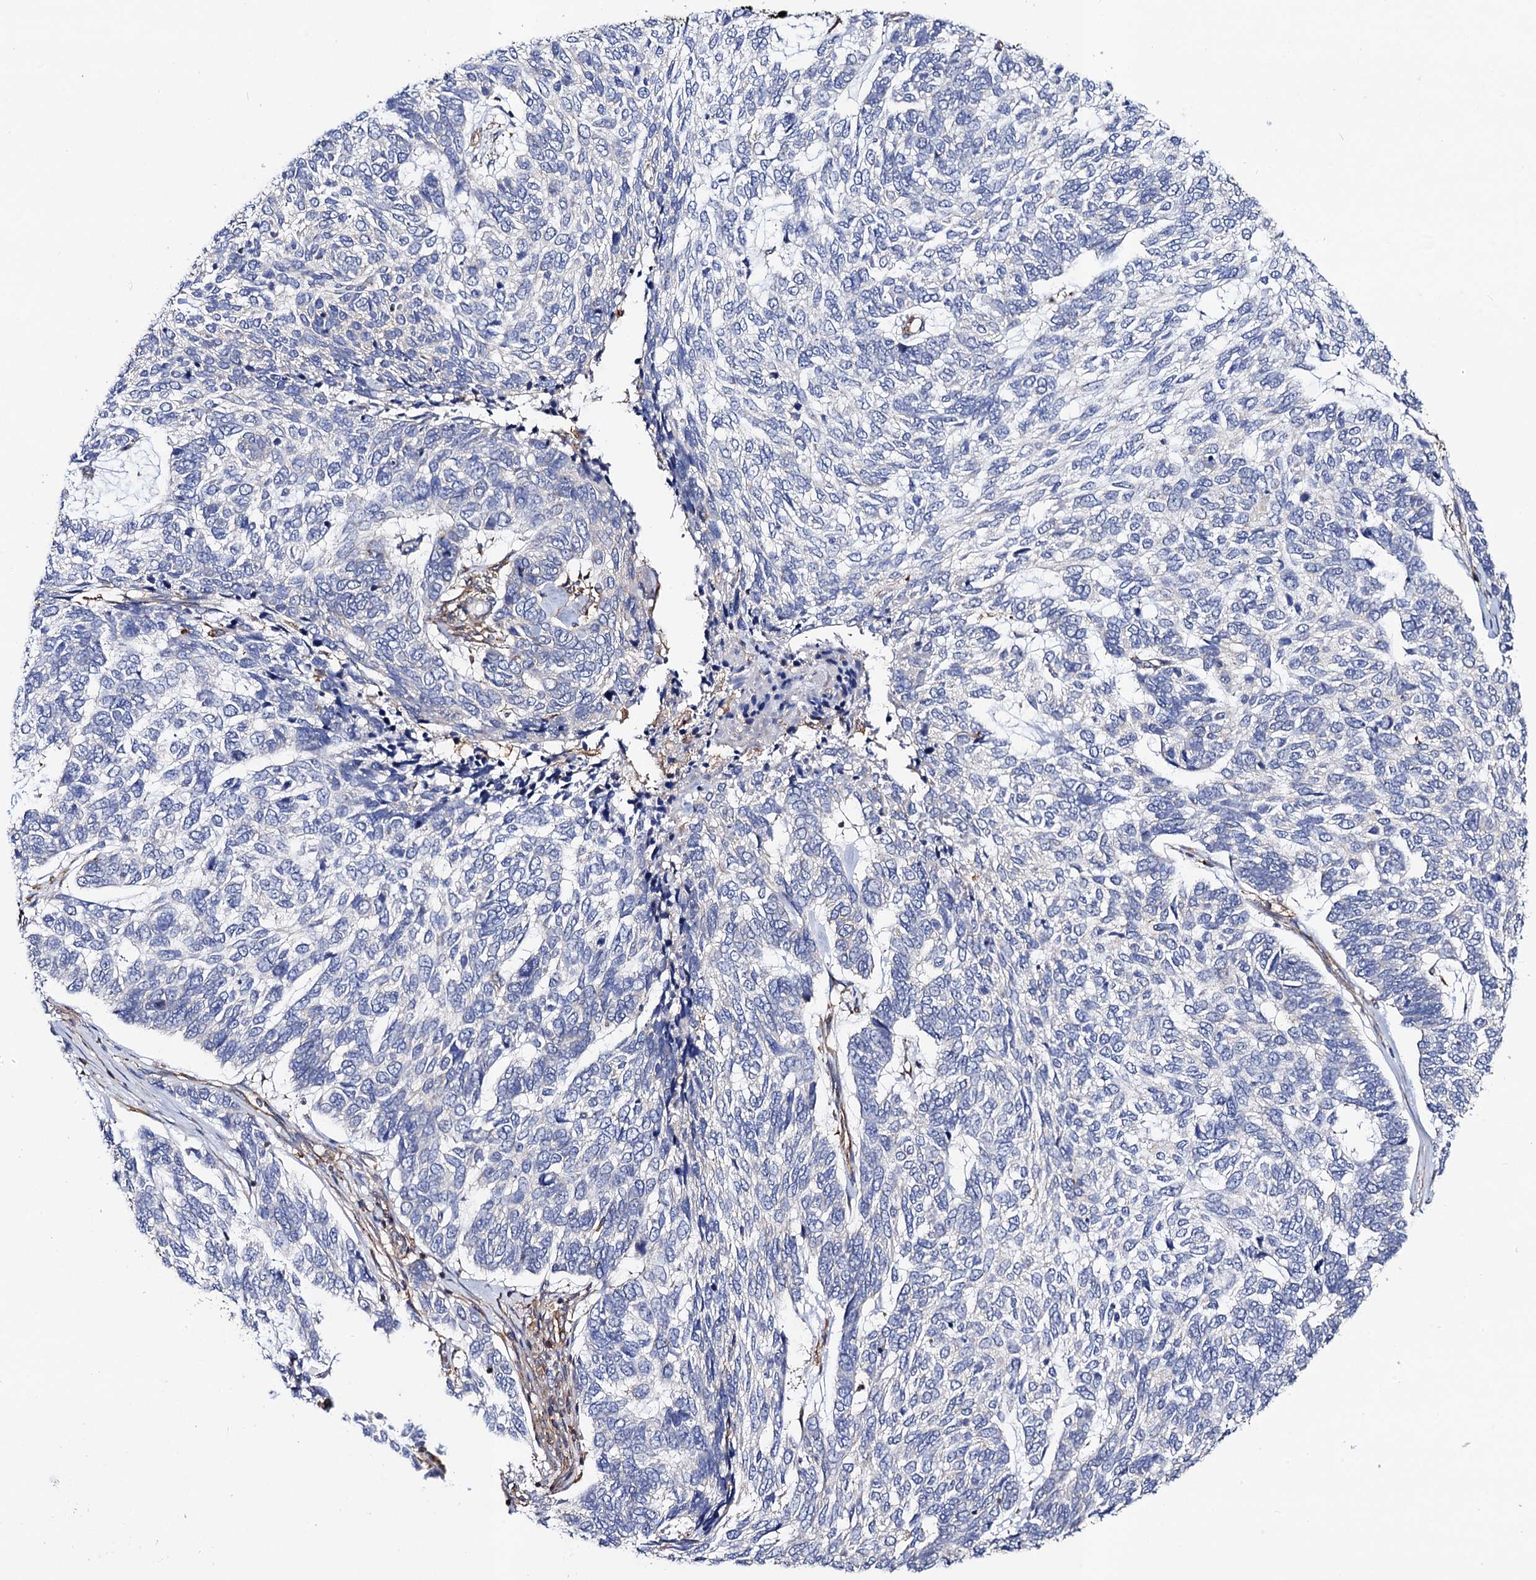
{"staining": {"intensity": "negative", "quantity": "none", "location": "none"}, "tissue": "skin cancer", "cell_type": "Tumor cells", "image_type": "cancer", "snomed": [{"axis": "morphology", "description": "Basal cell carcinoma"}, {"axis": "topography", "description": "Skin"}], "caption": "A photomicrograph of human skin basal cell carcinoma is negative for staining in tumor cells.", "gene": "DYDC1", "patient": {"sex": "female", "age": 65}}